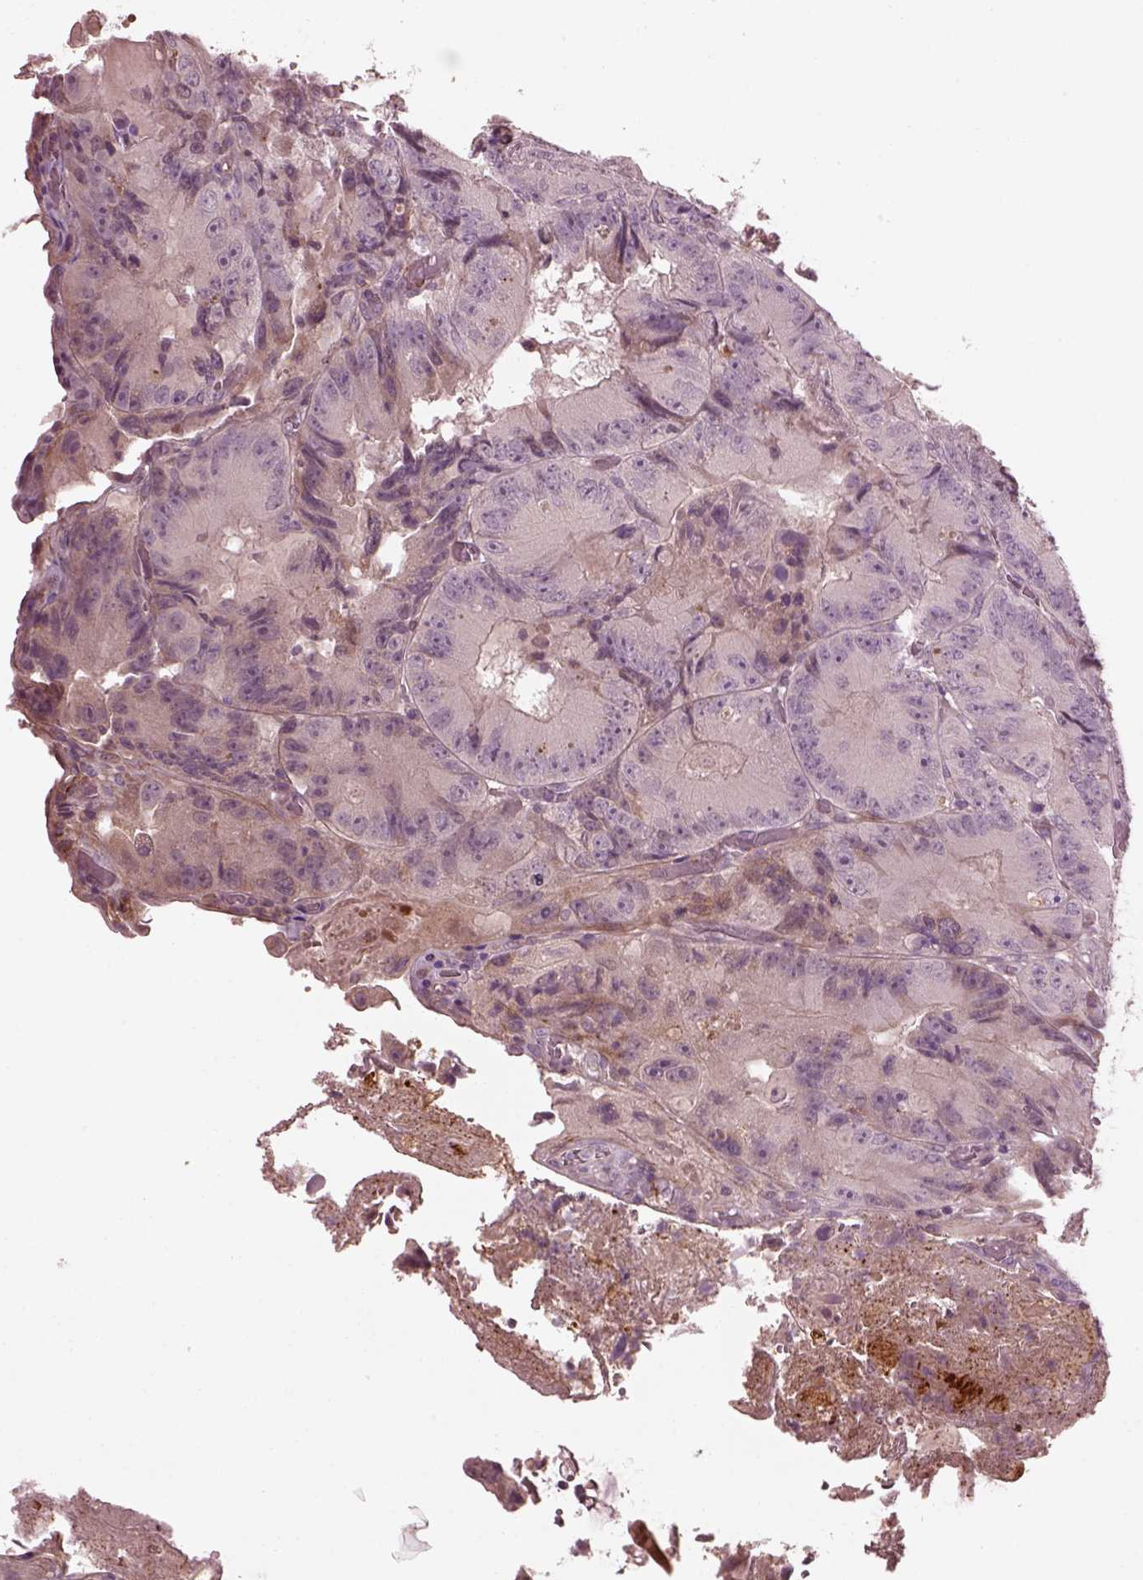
{"staining": {"intensity": "negative", "quantity": "none", "location": "none"}, "tissue": "colorectal cancer", "cell_type": "Tumor cells", "image_type": "cancer", "snomed": [{"axis": "morphology", "description": "Adenocarcinoma, NOS"}, {"axis": "topography", "description": "Colon"}], "caption": "Immunohistochemistry photomicrograph of adenocarcinoma (colorectal) stained for a protein (brown), which demonstrates no positivity in tumor cells.", "gene": "EFEMP1", "patient": {"sex": "female", "age": 86}}